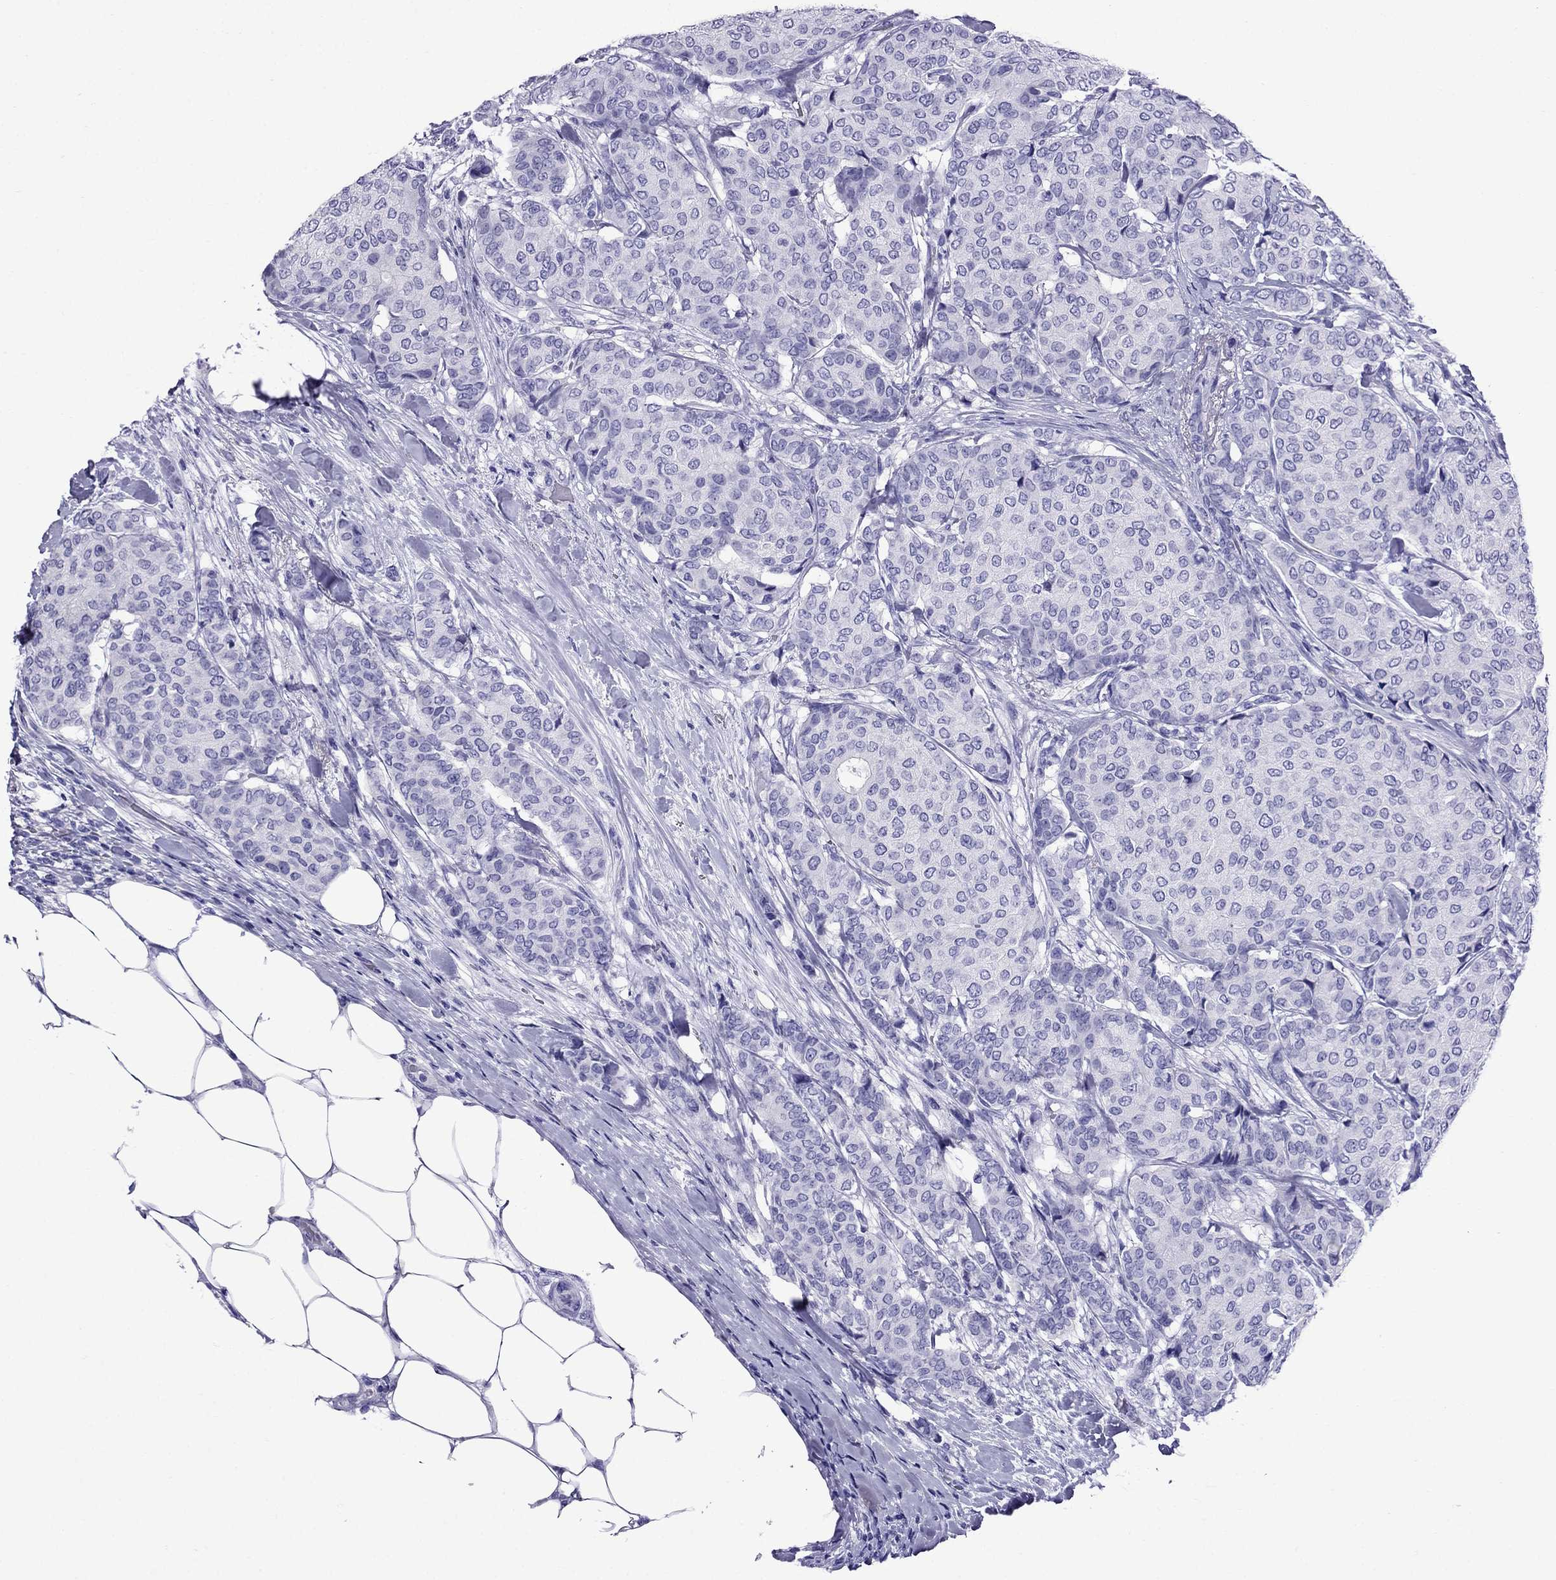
{"staining": {"intensity": "negative", "quantity": "none", "location": "none"}, "tissue": "breast cancer", "cell_type": "Tumor cells", "image_type": "cancer", "snomed": [{"axis": "morphology", "description": "Duct carcinoma"}, {"axis": "topography", "description": "Breast"}], "caption": "DAB immunohistochemical staining of human invasive ductal carcinoma (breast) demonstrates no significant expression in tumor cells.", "gene": "CRYBA1", "patient": {"sex": "female", "age": 75}}